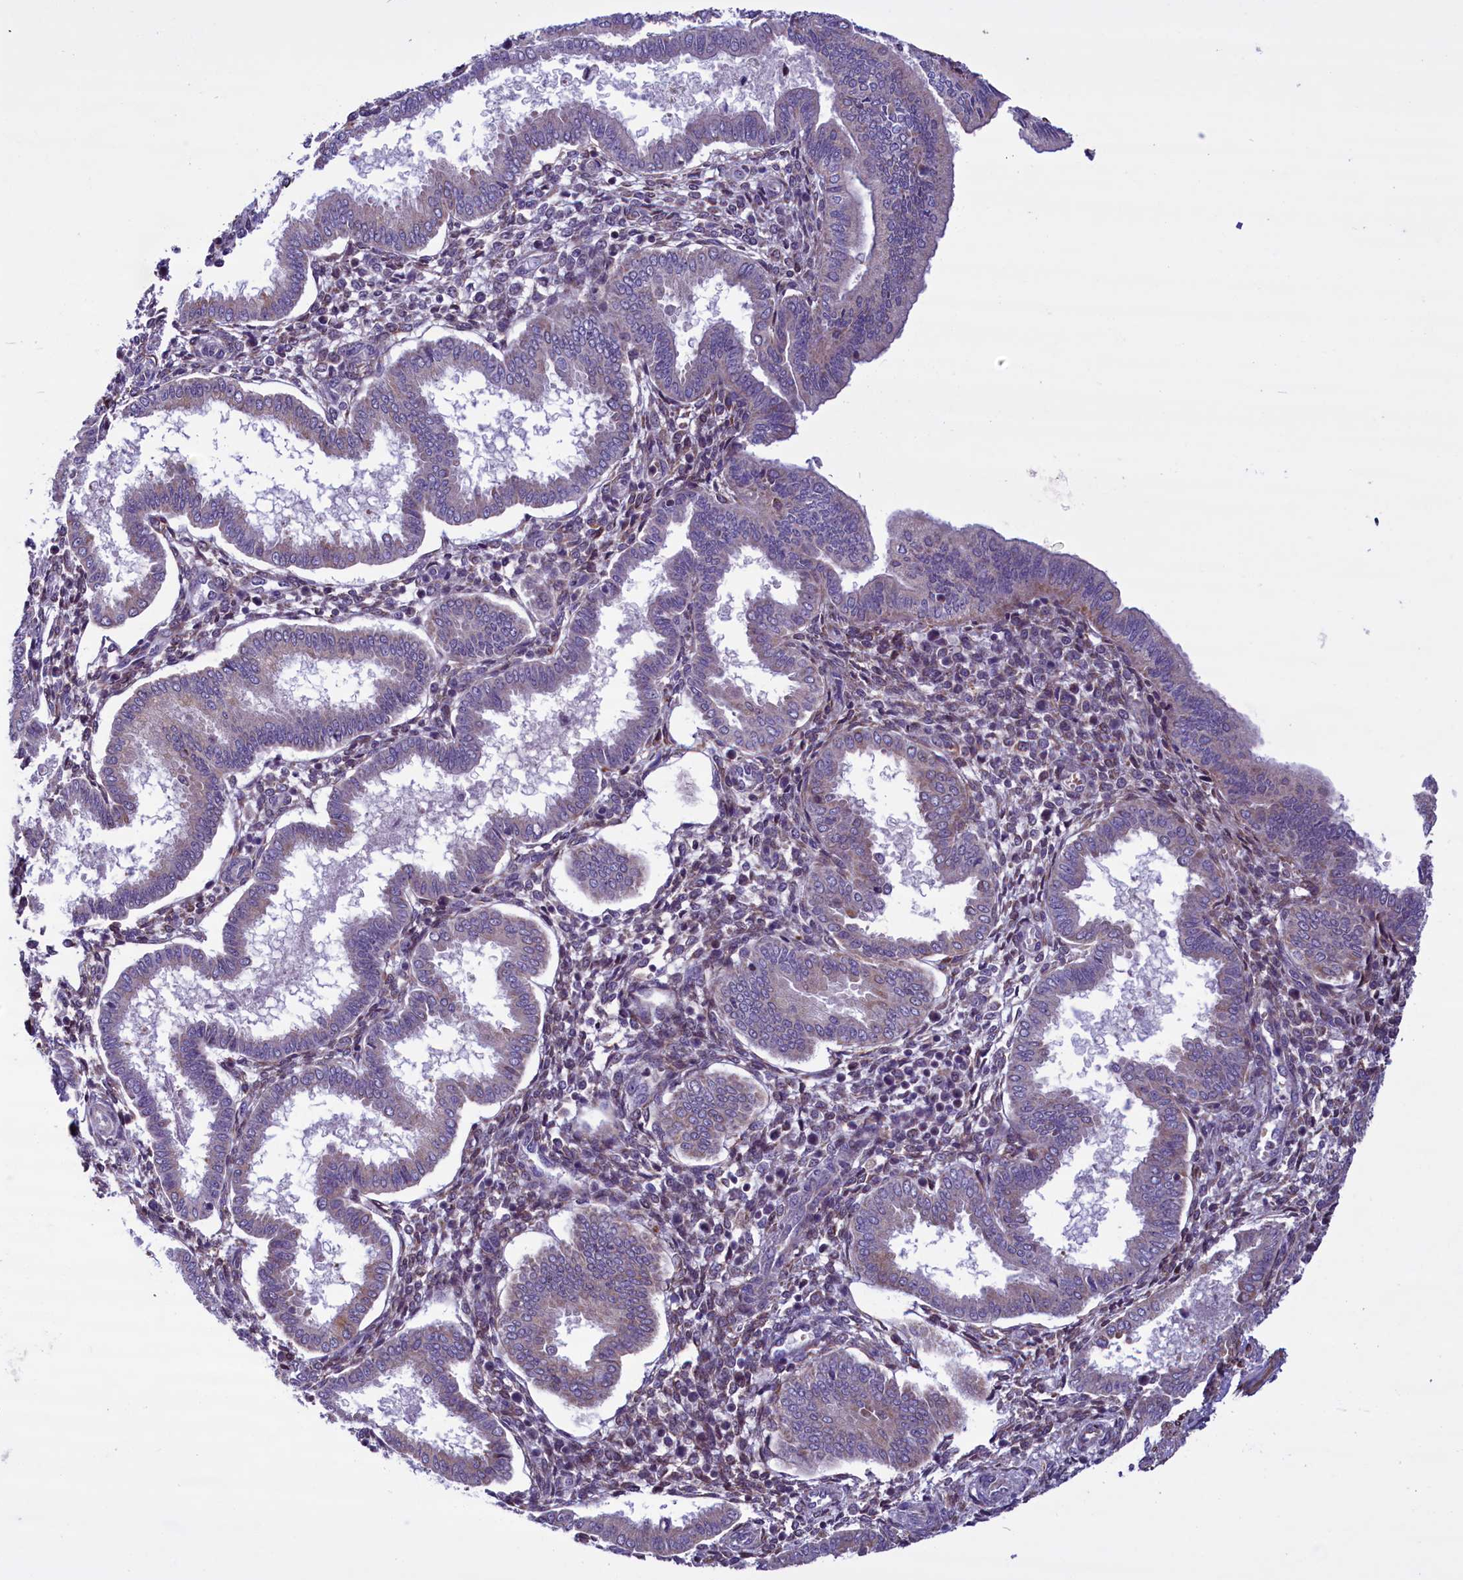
{"staining": {"intensity": "weak", "quantity": "<25%", "location": "cytoplasmic/membranous"}, "tissue": "endometrium", "cell_type": "Cells in endometrial stroma", "image_type": "normal", "snomed": [{"axis": "morphology", "description": "Normal tissue, NOS"}, {"axis": "topography", "description": "Endometrium"}], "caption": "A micrograph of endometrium stained for a protein shows no brown staining in cells in endometrial stroma. (Stains: DAB immunohistochemistry (IHC) with hematoxylin counter stain, Microscopy: brightfield microscopy at high magnification).", "gene": "MIEF2", "patient": {"sex": "female", "age": 24}}